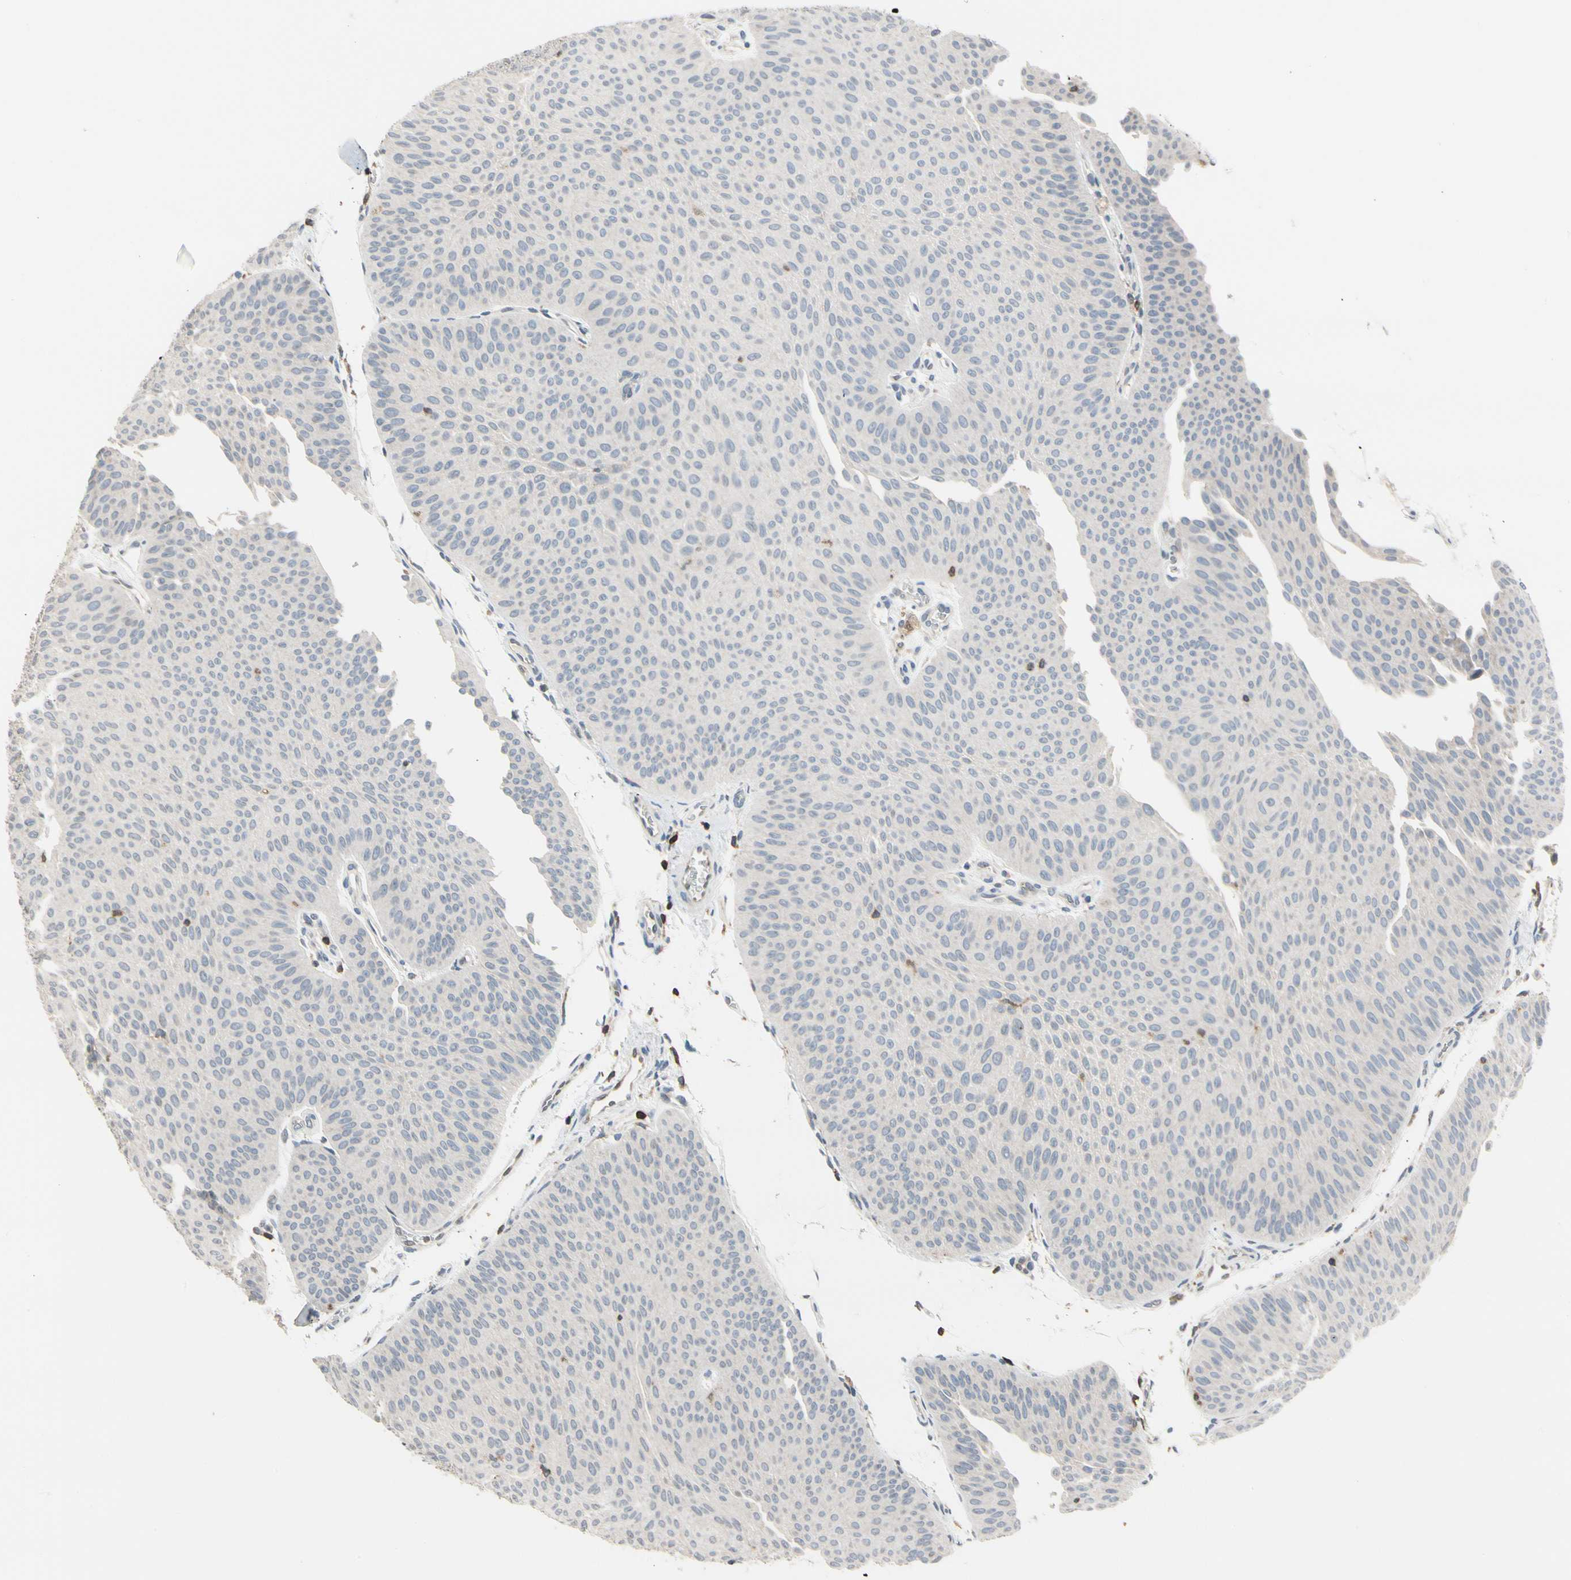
{"staining": {"intensity": "negative", "quantity": "none", "location": "none"}, "tissue": "urothelial cancer", "cell_type": "Tumor cells", "image_type": "cancer", "snomed": [{"axis": "morphology", "description": "Urothelial carcinoma, Low grade"}, {"axis": "topography", "description": "Urinary bladder"}], "caption": "Immunohistochemistry of human urothelial cancer reveals no expression in tumor cells.", "gene": "NFATC2", "patient": {"sex": "female", "age": 60}}